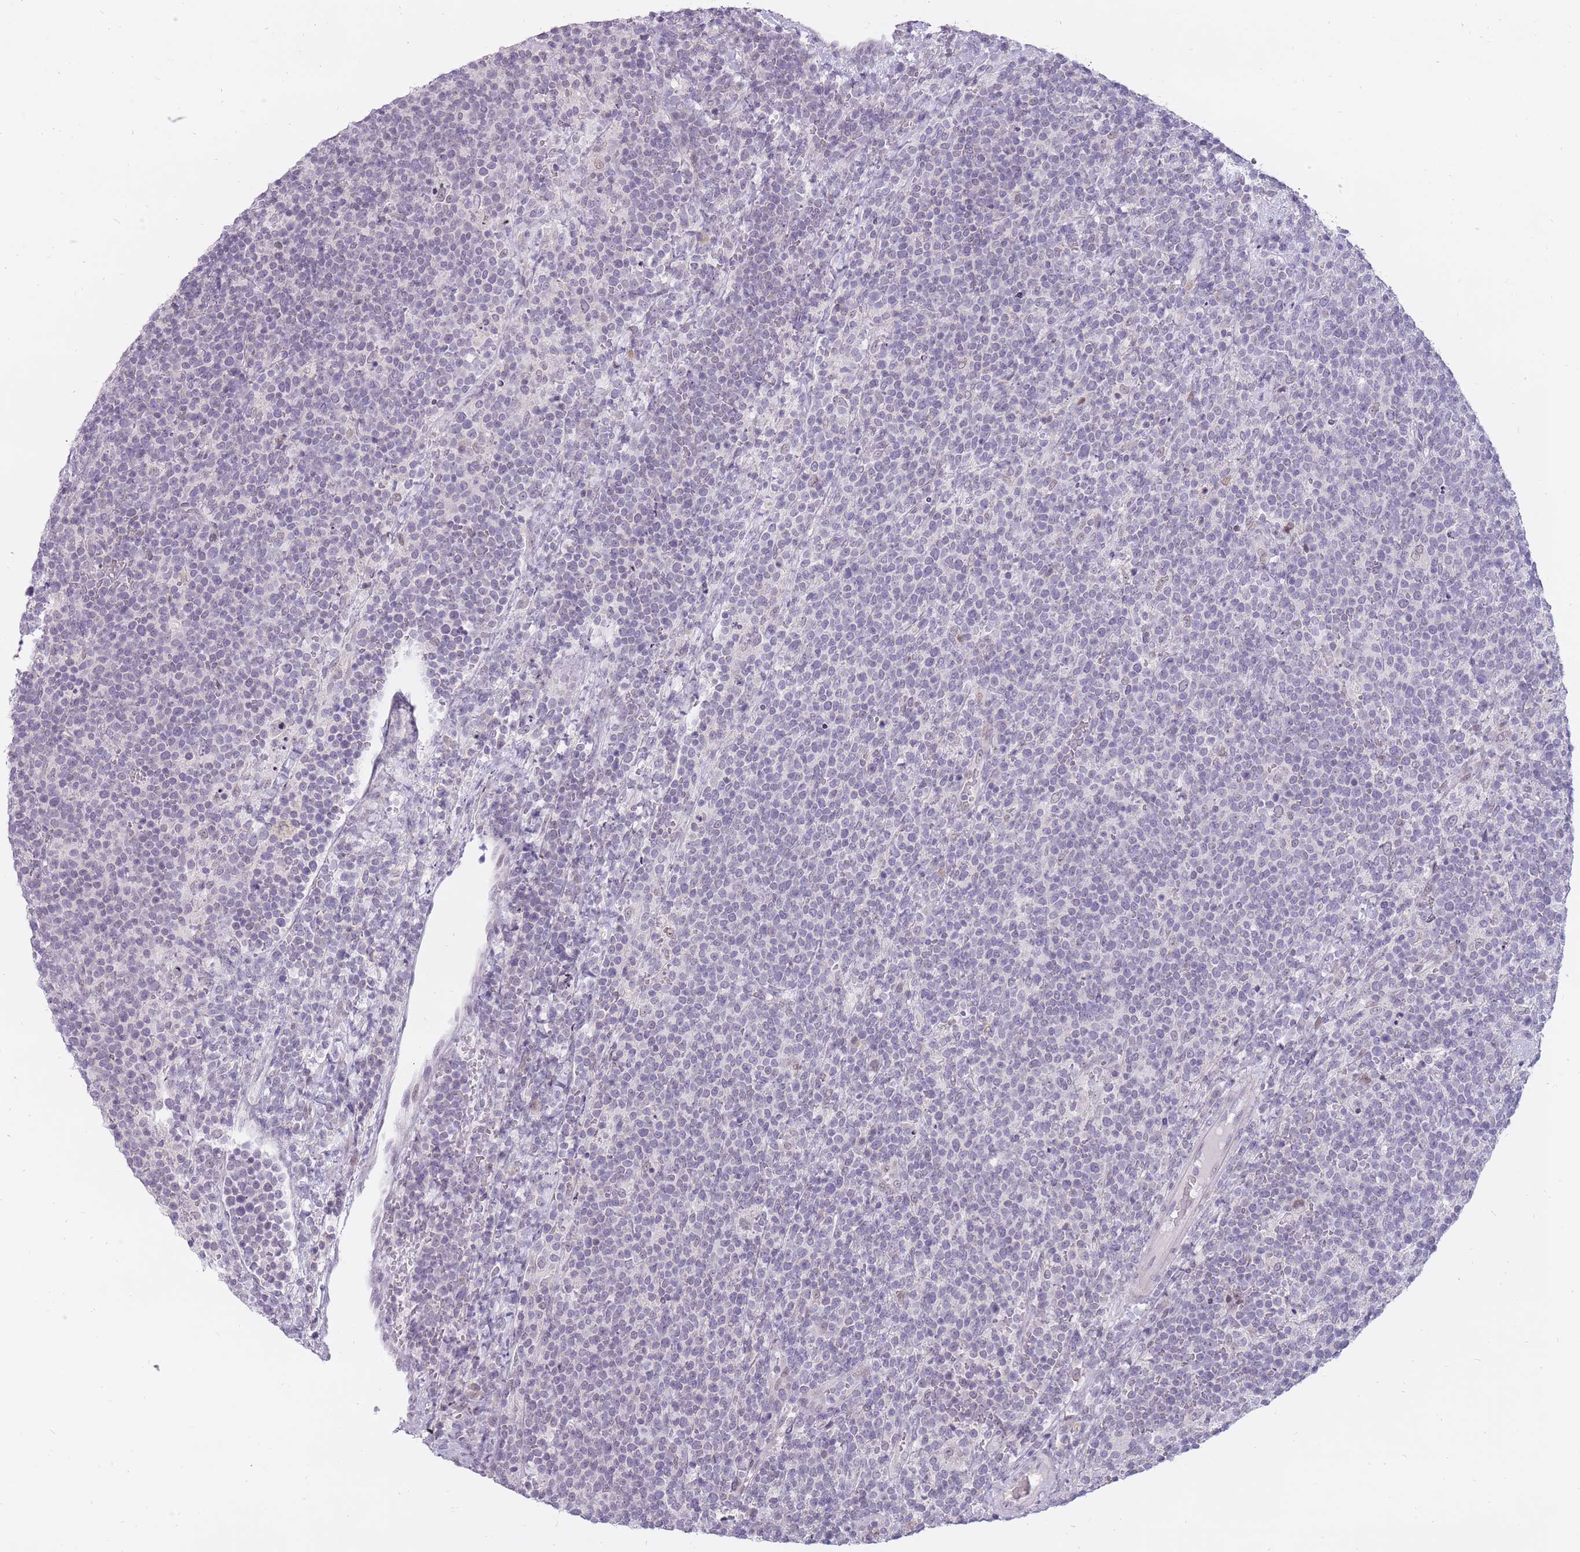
{"staining": {"intensity": "negative", "quantity": "none", "location": "none"}, "tissue": "lymphoma", "cell_type": "Tumor cells", "image_type": "cancer", "snomed": [{"axis": "morphology", "description": "Malignant lymphoma, non-Hodgkin's type, High grade"}, {"axis": "topography", "description": "Lymph node"}], "caption": "This is a photomicrograph of immunohistochemistry (IHC) staining of lymphoma, which shows no staining in tumor cells.", "gene": "POMZP3", "patient": {"sex": "male", "age": 61}}